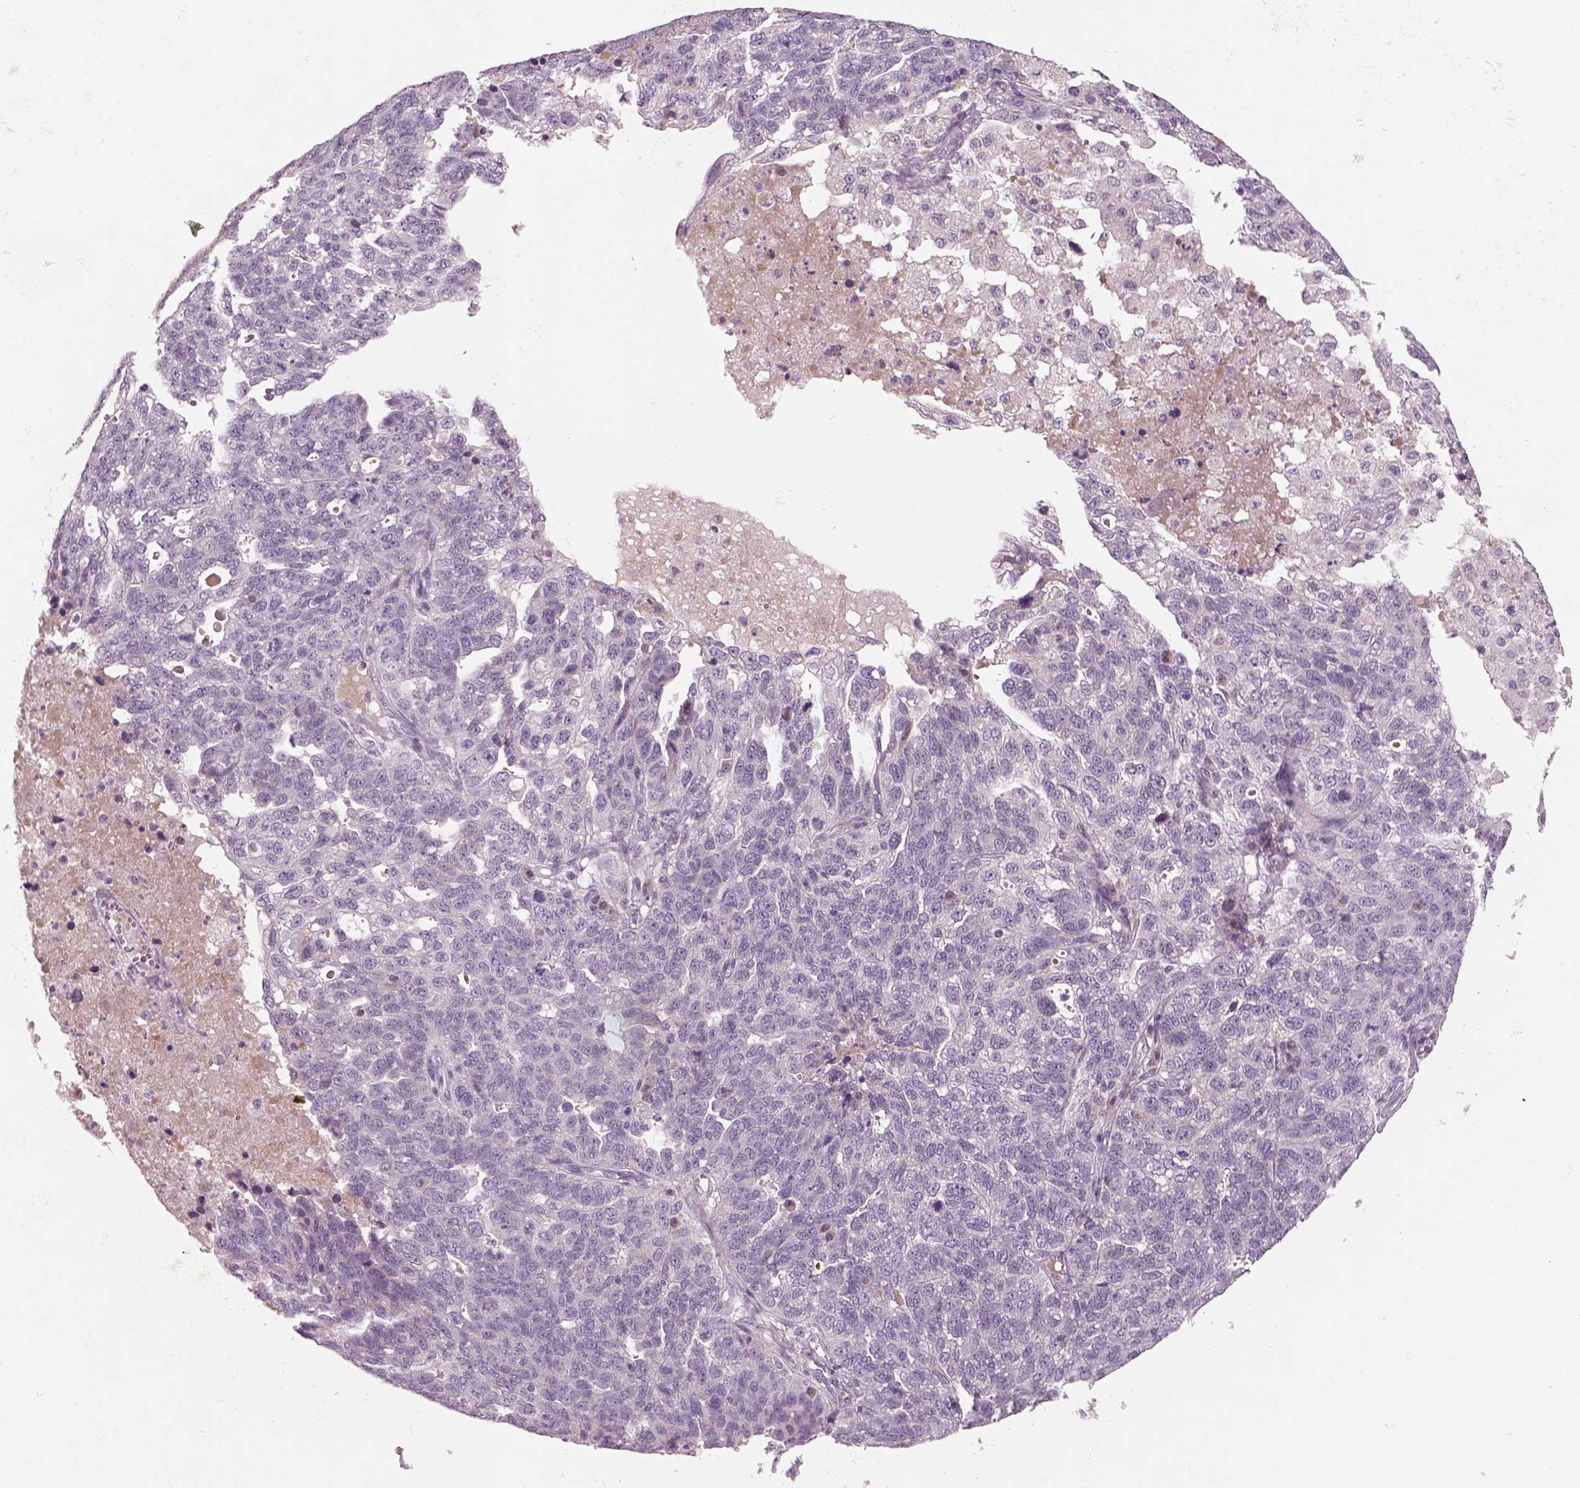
{"staining": {"intensity": "negative", "quantity": "none", "location": "none"}, "tissue": "ovarian cancer", "cell_type": "Tumor cells", "image_type": "cancer", "snomed": [{"axis": "morphology", "description": "Cystadenocarcinoma, serous, NOS"}, {"axis": "topography", "description": "Ovary"}], "caption": "Immunohistochemical staining of serous cystadenocarcinoma (ovarian) demonstrates no significant positivity in tumor cells.", "gene": "PENK", "patient": {"sex": "female", "age": 71}}